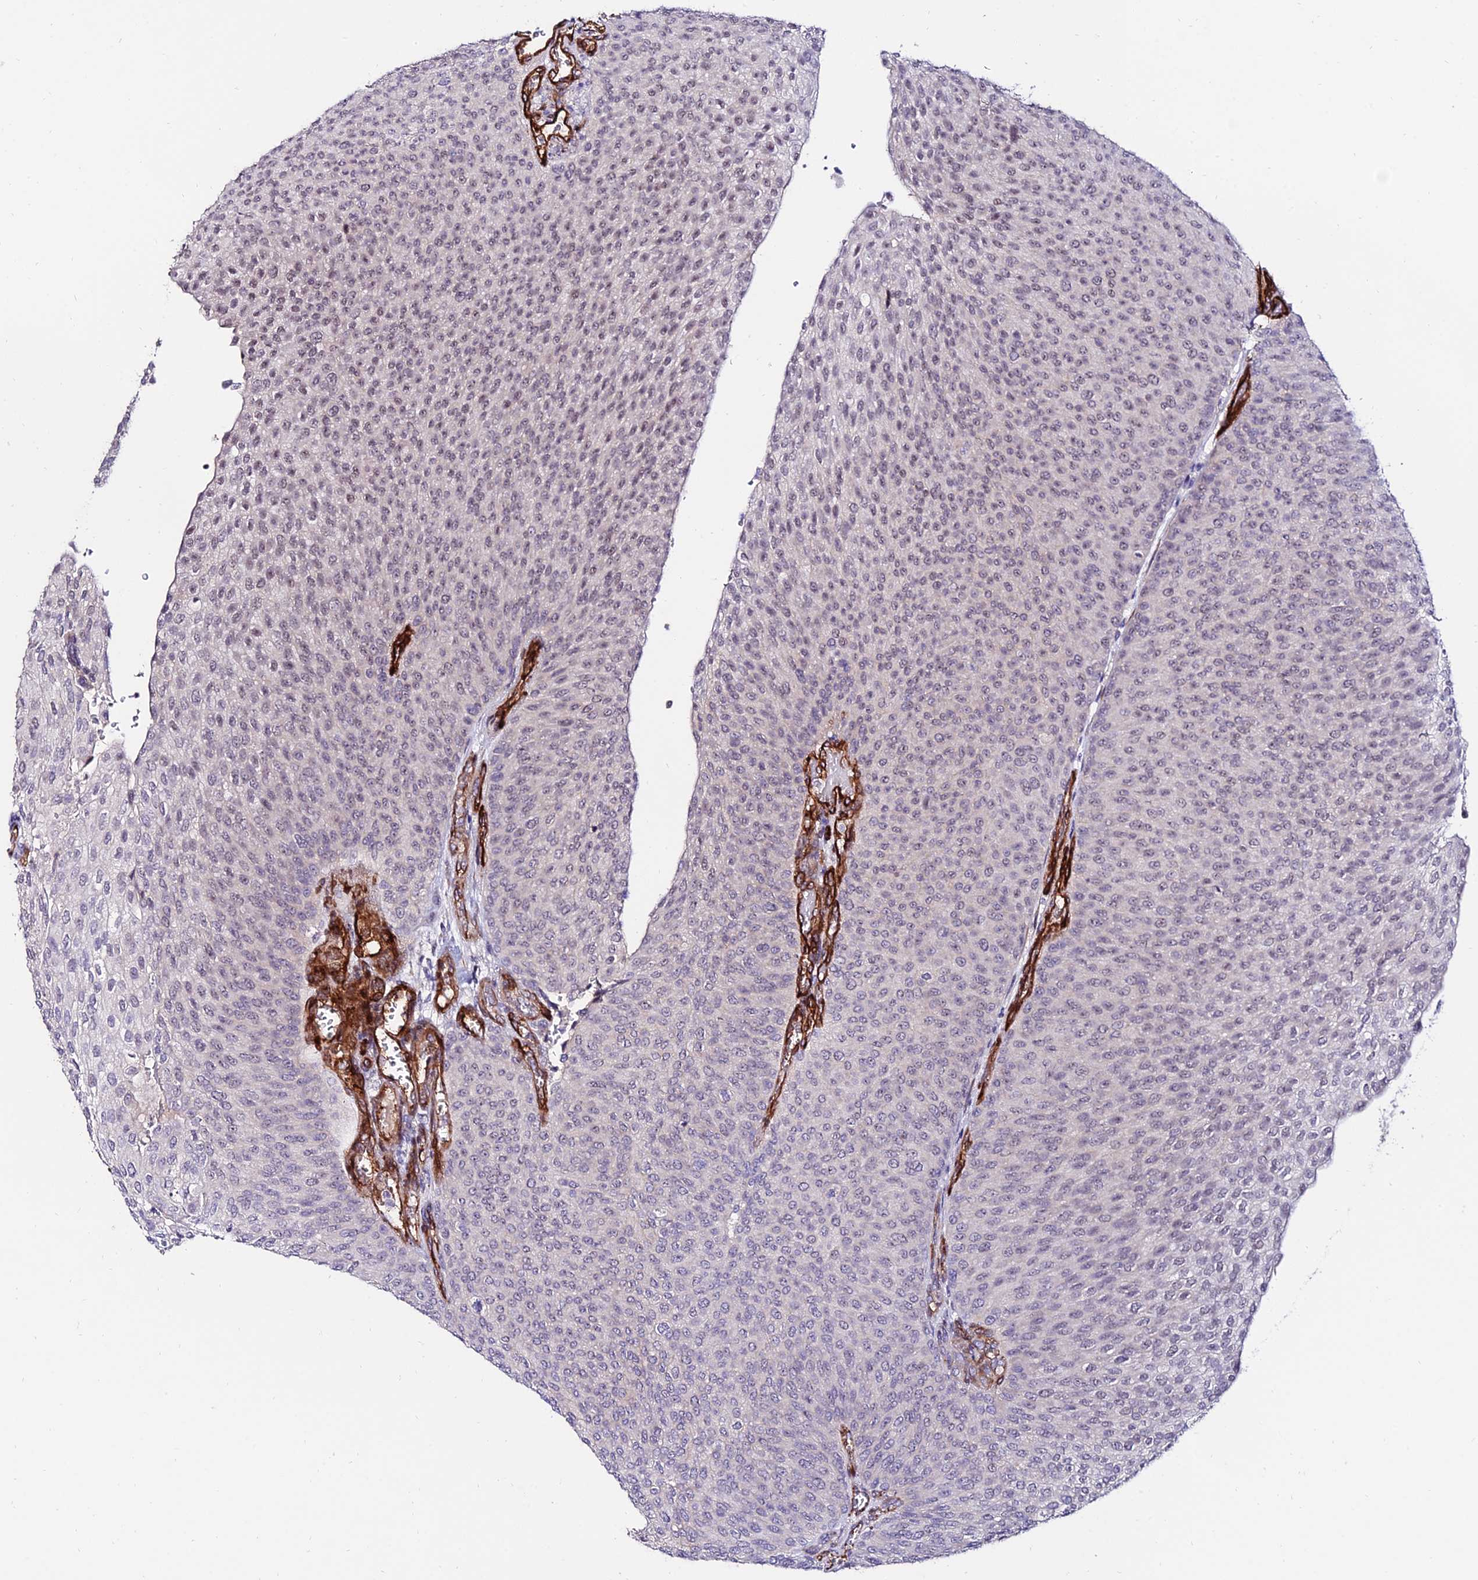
{"staining": {"intensity": "weak", "quantity": "<25%", "location": "nuclear"}, "tissue": "urothelial cancer", "cell_type": "Tumor cells", "image_type": "cancer", "snomed": [{"axis": "morphology", "description": "Urothelial carcinoma, High grade"}, {"axis": "topography", "description": "Urinary bladder"}], "caption": "Tumor cells show no significant staining in high-grade urothelial carcinoma. (Brightfield microscopy of DAB IHC at high magnification).", "gene": "ALDH3B2", "patient": {"sex": "female", "age": 79}}